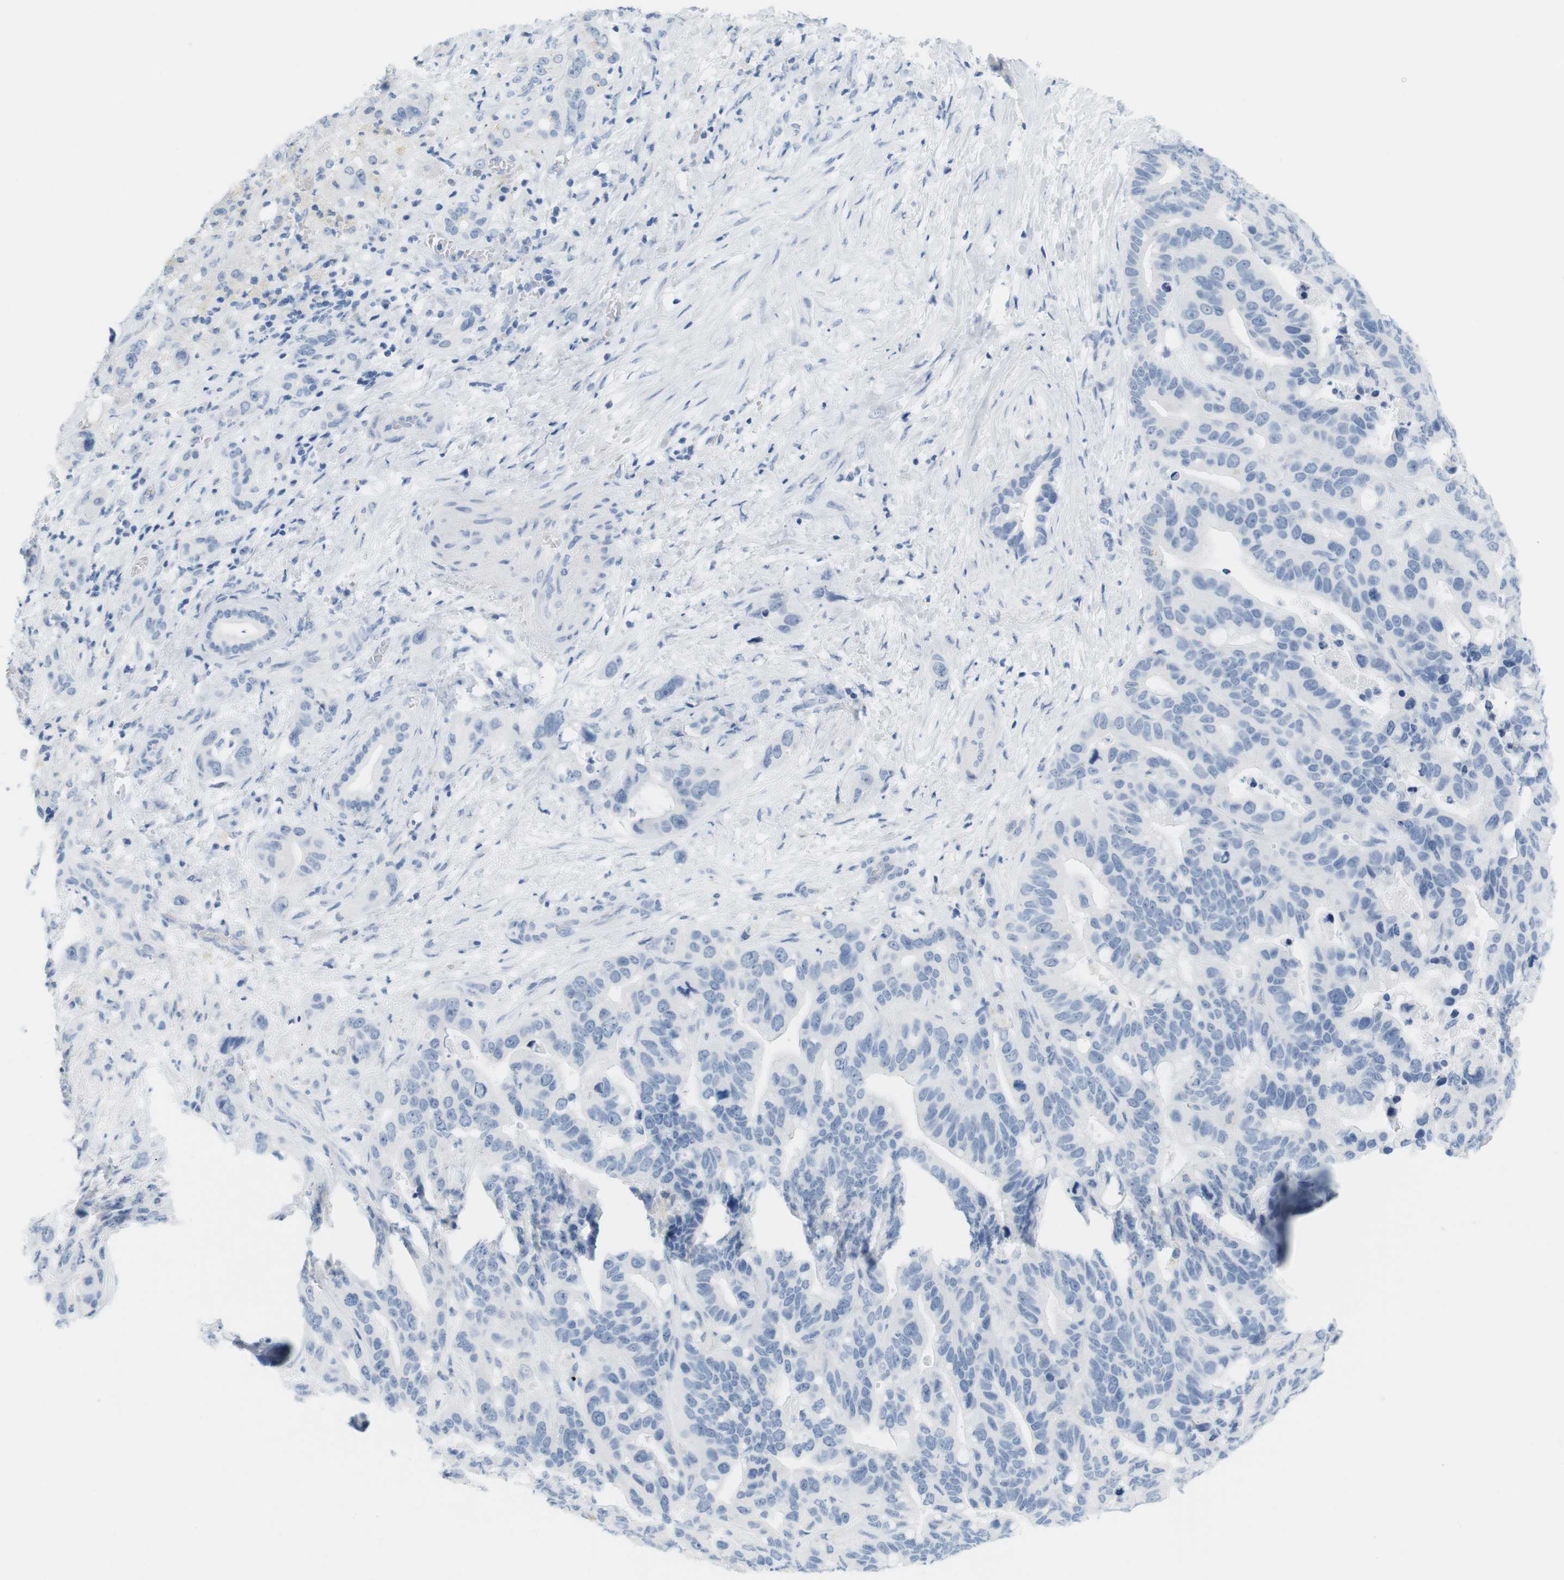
{"staining": {"intensity": "negative", "quantity": "none", "location": "none"}, "tissue": "liver cancer", "cell_type": "Tumor cells", "image_type": "cancer", "snomed": [{"axis": "morphology", "description": "Cholangiocarcinoma"}, {"axis": "topography", "description": "Liver"}], "caption": "Image shows no significant protein staining in tumor cells of cholangiocarcinoma (liver).", "gene": "TNNT2", "patient": {"sex": "female", "age": 65}}